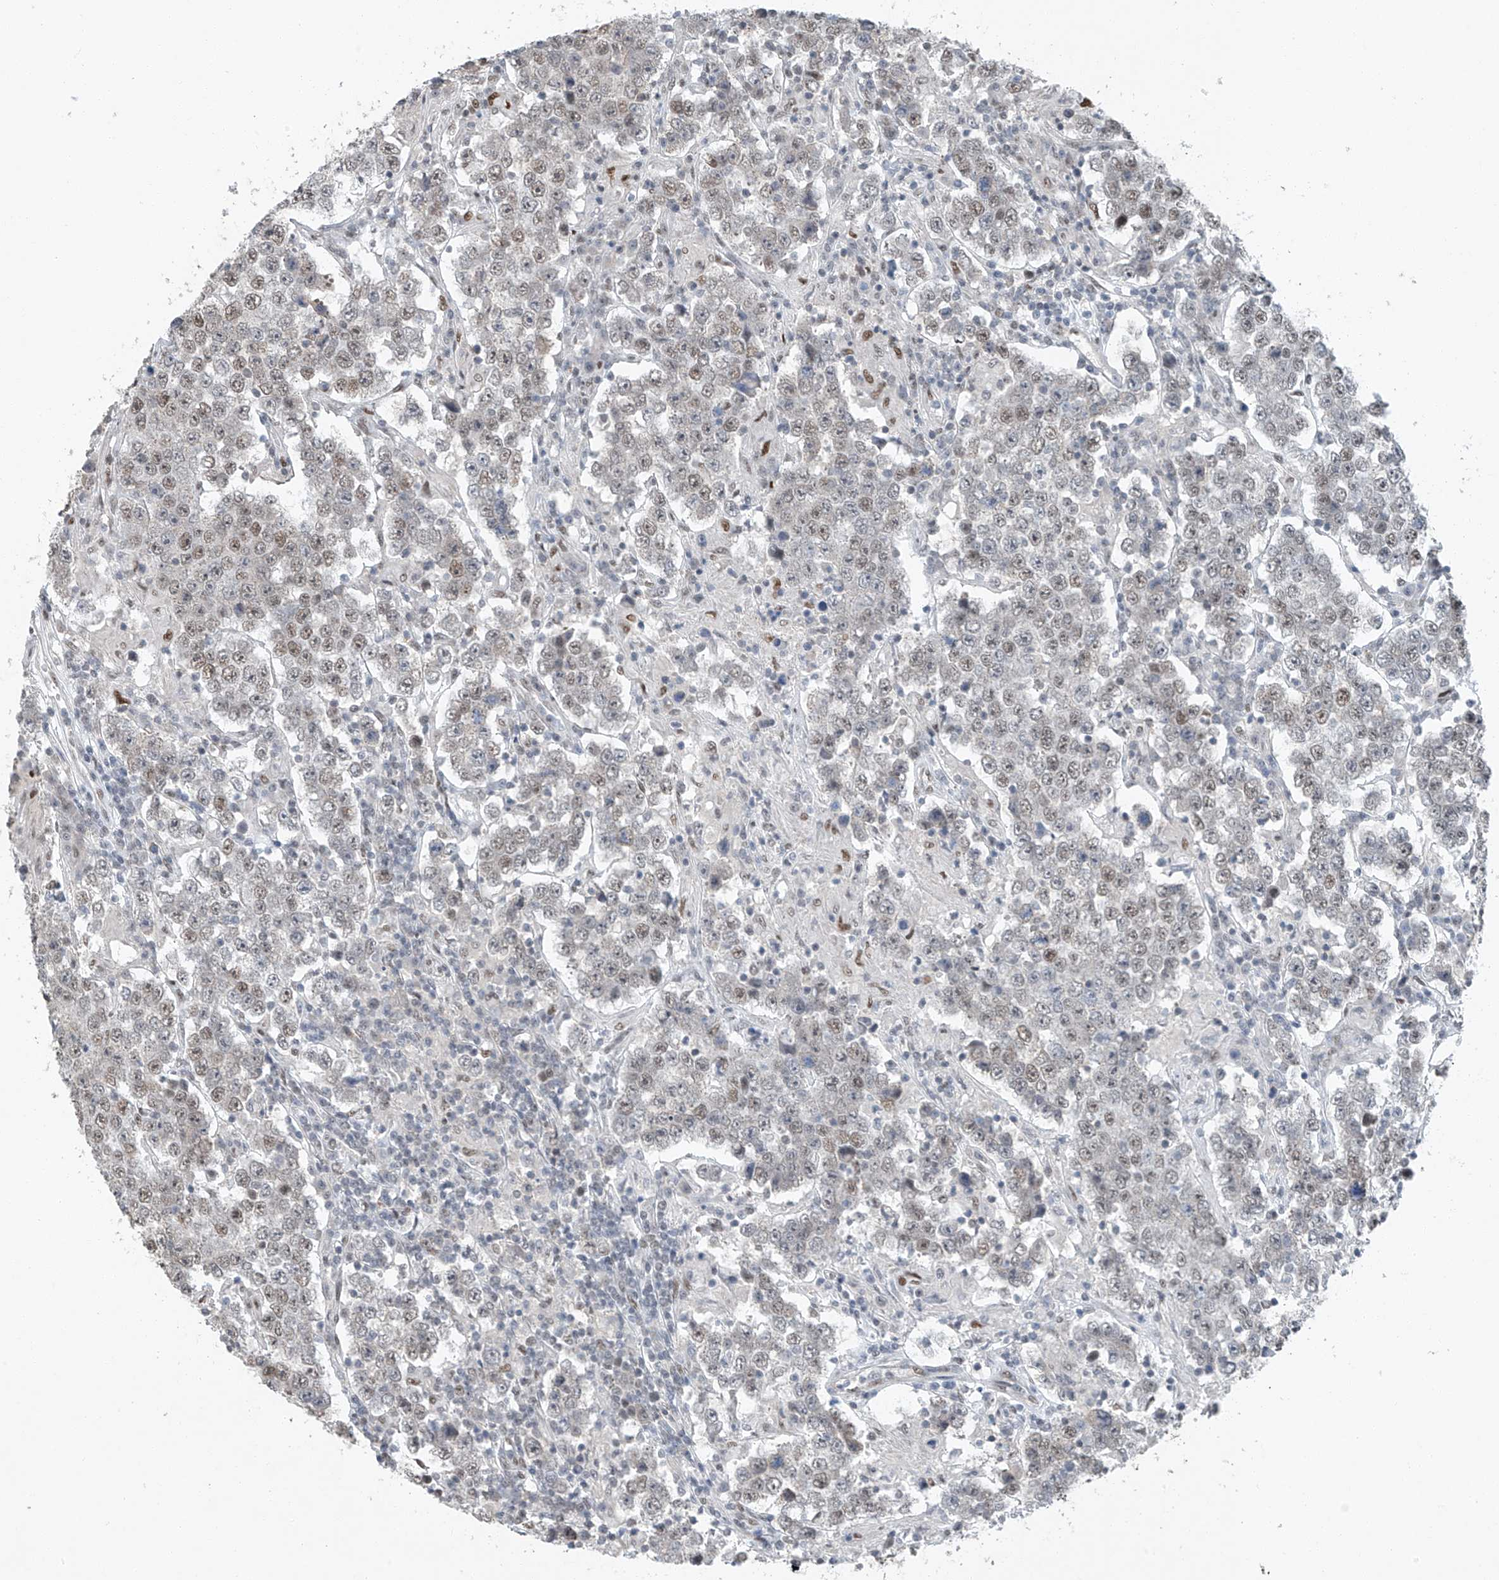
{"staining": {"intensity": "weak", "quantity": ">75%", "location": "nuclear"}, "tissue": "testis cancer", "cell_type": "Tumor cells", "image_type": "cancer", "snomed": [{"axis": "morphology", "description": "Normal tissue, NOS"}, {"axis": "morphology", "description": "Urothelial carcinoma, High grade"}, {"axis": "morphology", "description": "Seminoma, NOS"}, {"axis": "morphology", "description": "Carcinoma, Embryonal, NOS"}, {"axis": "topography", "description": "Urinary bladder"}, {"axis": "topography", "description": "Testis"}], "caption": "Immunohistochemical staining of human testis cancer (seminoma) reveals weak nuclear protein positivity in about >75% of tumor cells.", "gene": "TAF8", "patient": {"sex": "male", "age": 41}}